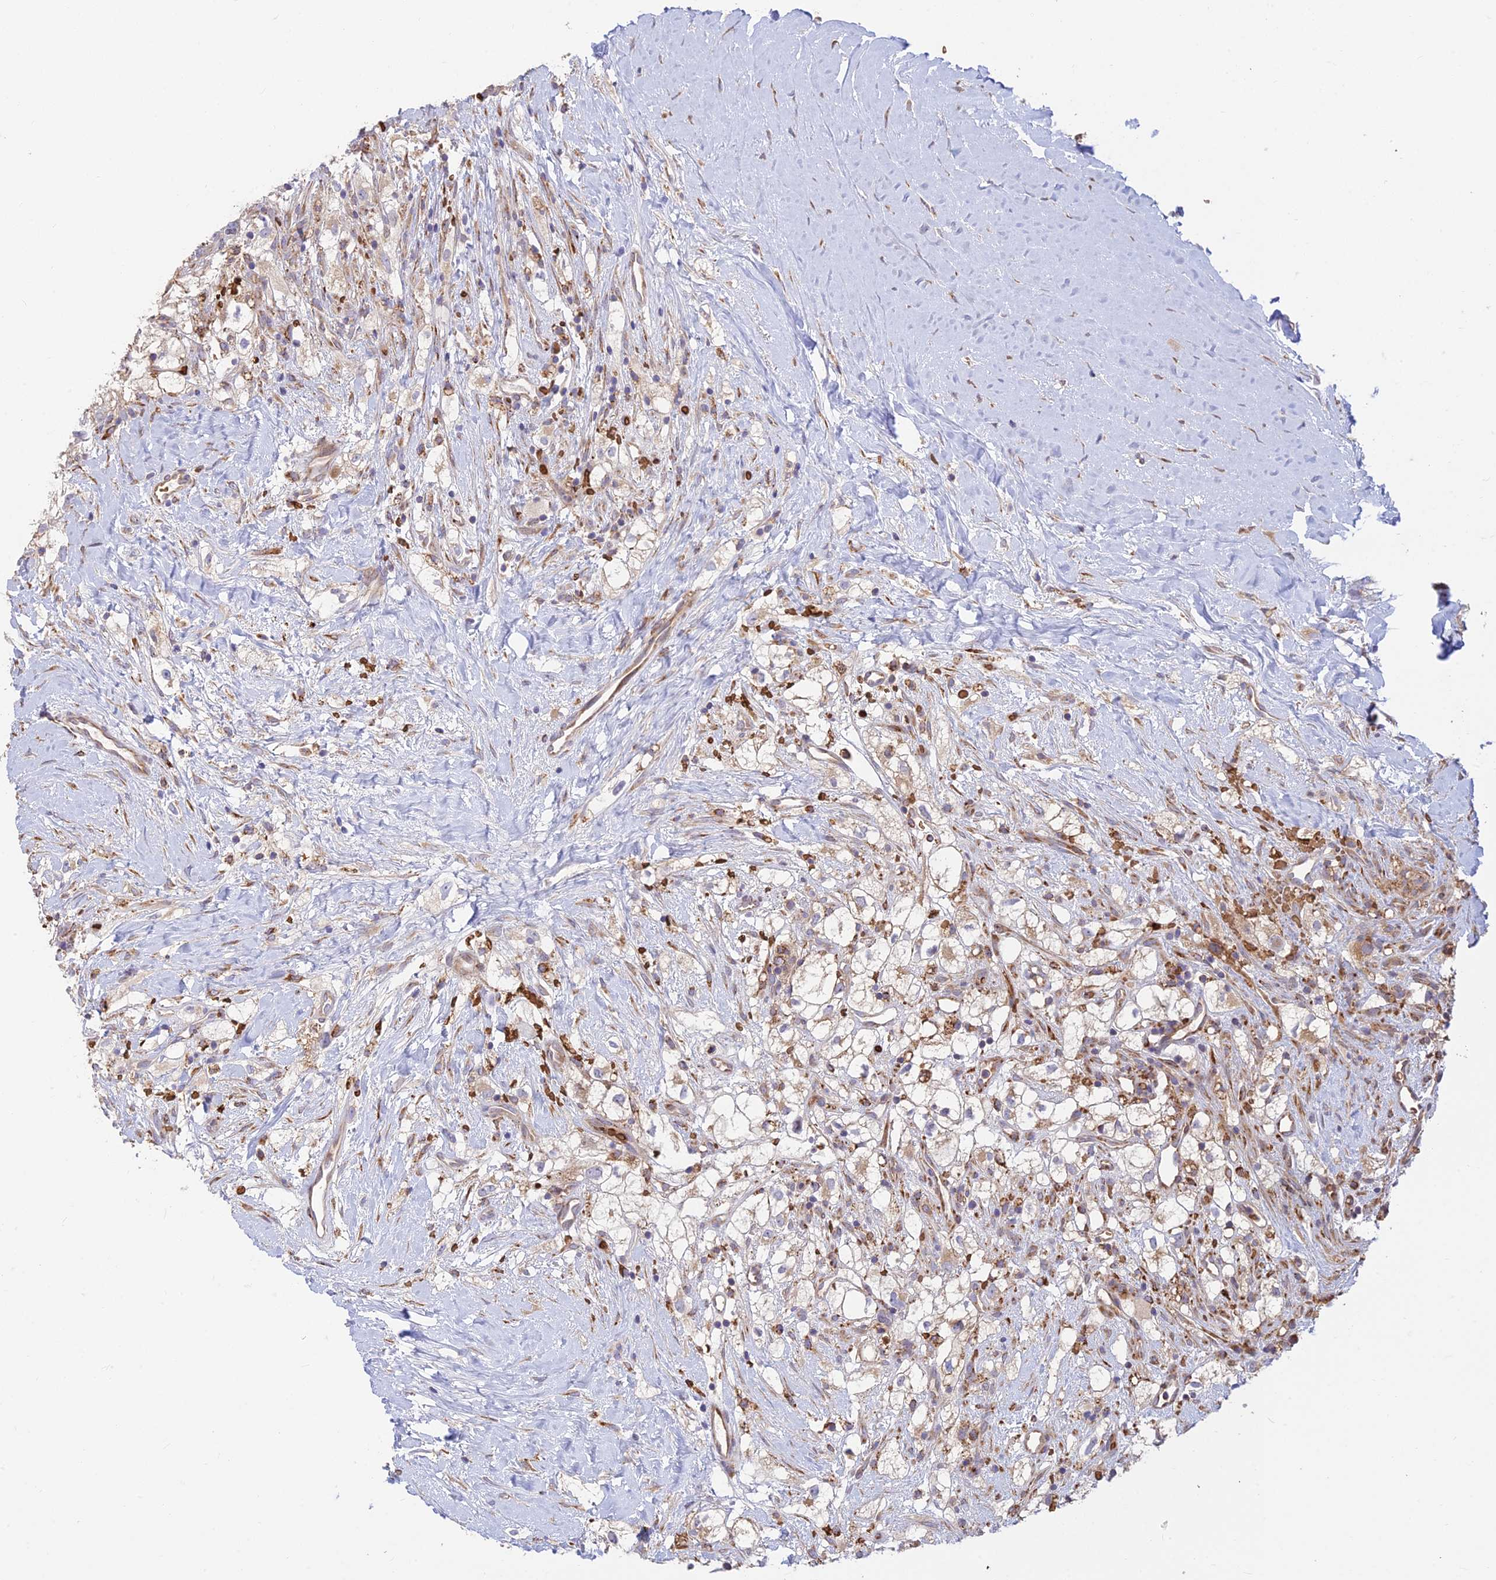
{"staining": {"intensity": "weak", "quantity": ">75%", "location": "cytoplasmic/membranous"}, "tissue": "renal cancer", "cell_type": "Tumor cells", "image_type": "cancer", "snomed": [{"axis": "morphology", "description": "Adenocarcinoma, NOS"}, {"axis": "topography", "description": "Kidney"}], "caption": "IHC of renal cancer reveals low levels of weak cytoplasmic/membranous staining in about >75% of tumor cells.", "gene": "UFSP2", "patient": {"sex": "male", "age": 59}}